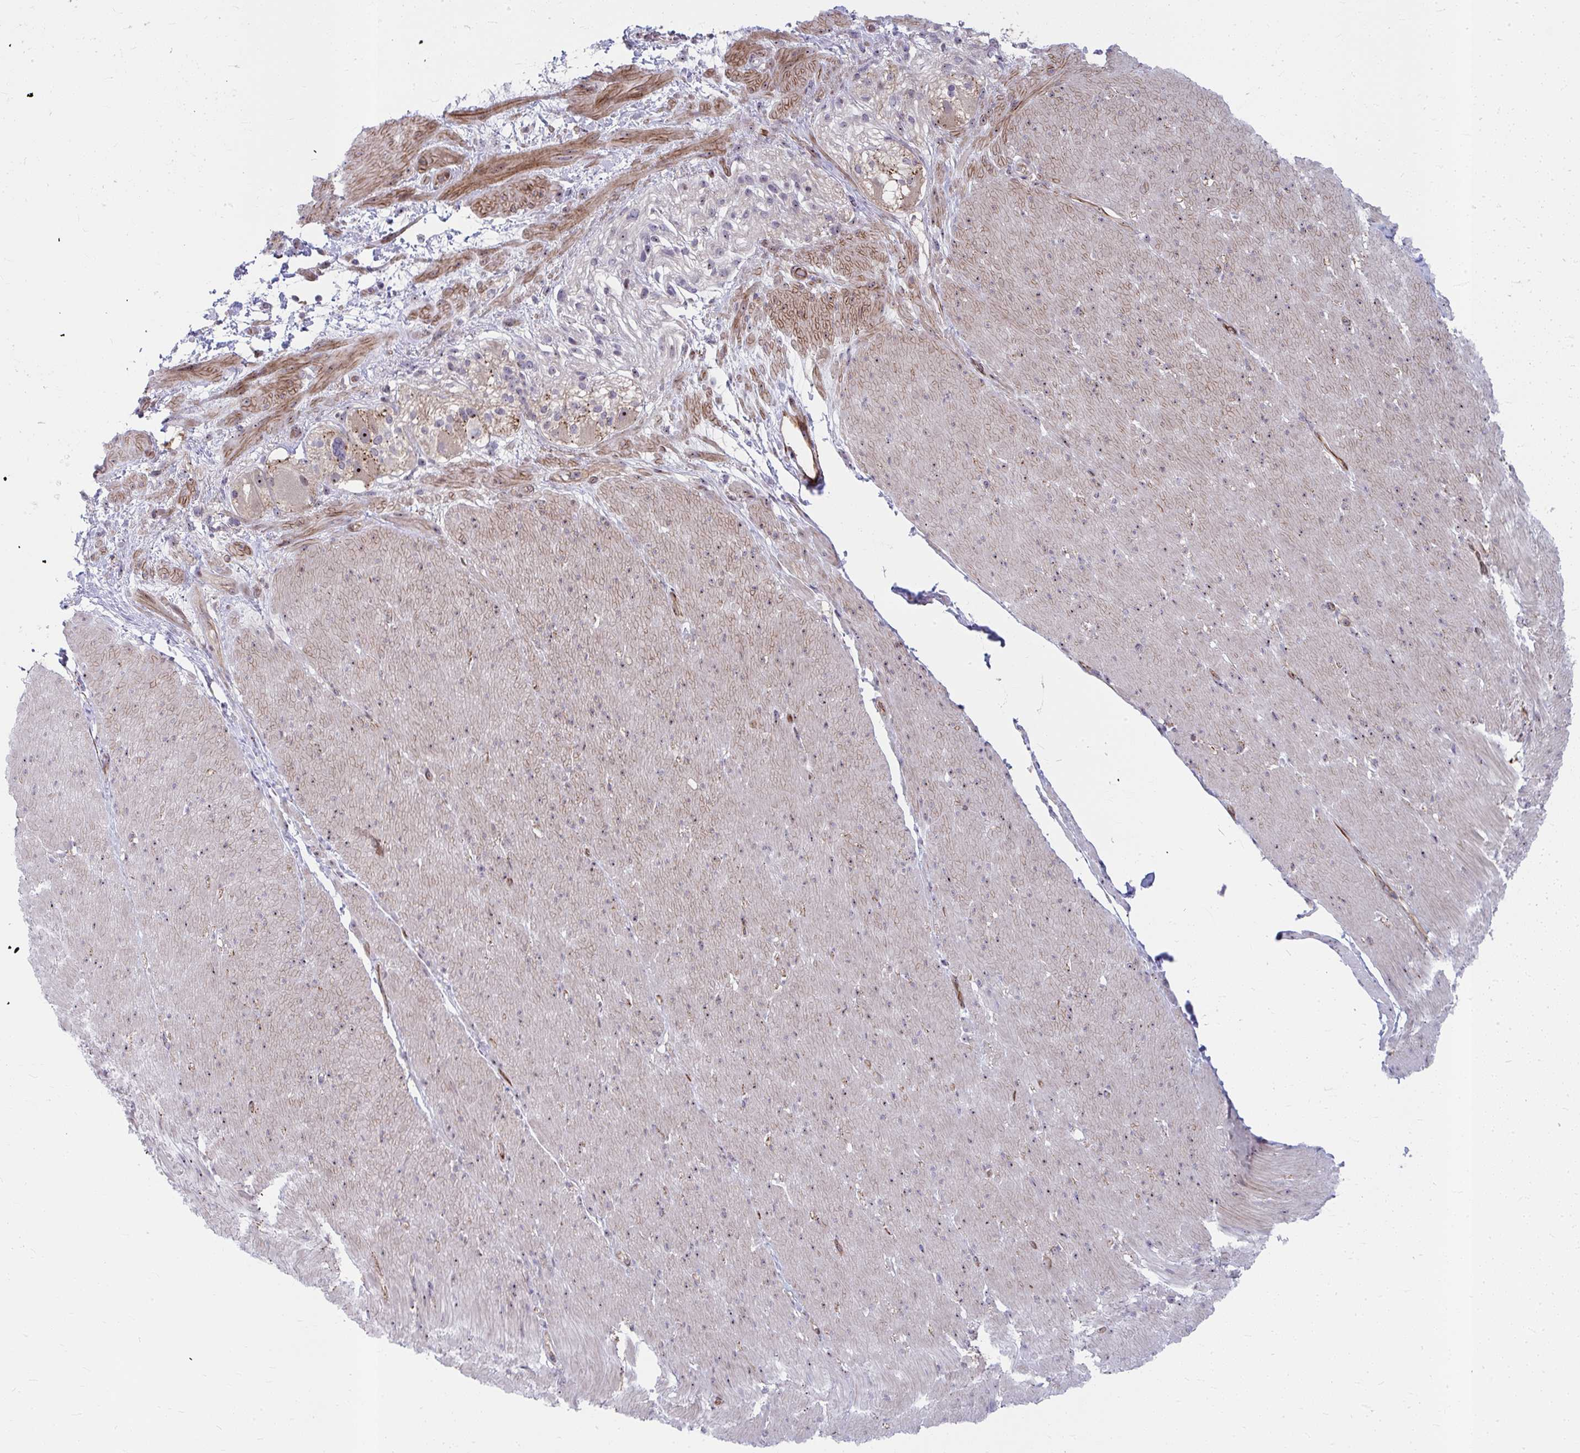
{"staining": {"intensity": "weak", "quantity": "25%-75%", "location": "cytoplasmic/membranous"}, "tissue": "smooth muscle", "cell_type": "Smooth muscle cells", "image_type": "normal", "snomed": [{"axis": "morphology", "description": "Normal tissue, NOS"}, {"axis": "topography", "description": "Smooth muscle"}, {"axis": "topography", "description": "Rectum"}], "caption": "IHC (DAB) staining of benign human smooth muscle reveals weak cytoplasmic/membranous protein staining in approximately 25%-75% of smooth muscle cells.", "gene": "MUS81", "patient": {"sex": "male", "age": 53}}